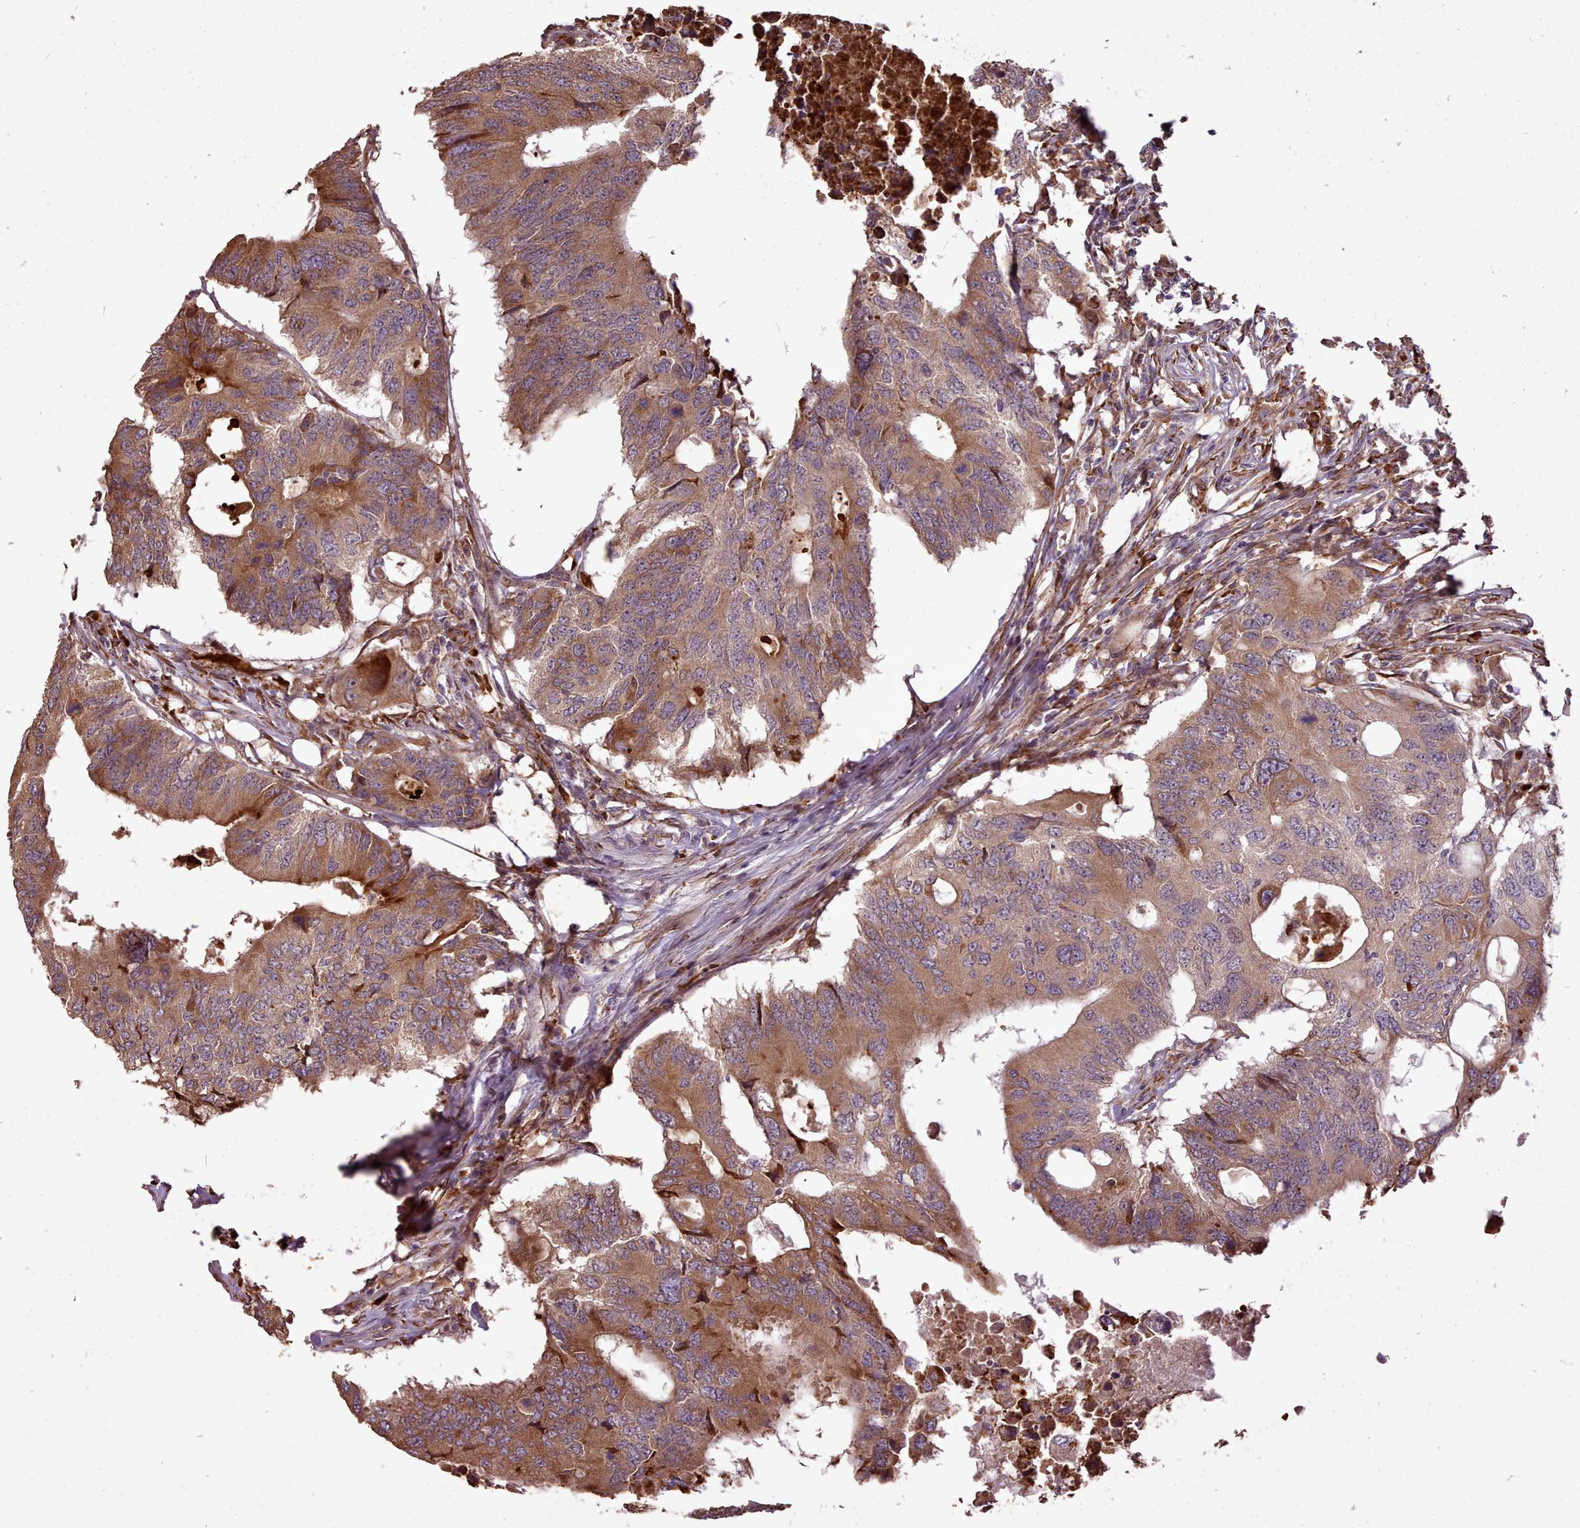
{"staining": {"intensity": "moderate", "quantity": ">75%", "location": "cytoplasmic/membranous"}, "tissue": "colorectal cancer", "cell_type": "Tumor cells", "image_type": "cancer", "snomed": [{"axis": "morphology", "description": "Adenocarcinoma, NOS"}, {"axis": "topography", "description": "Colon"}], "caption": "Immunohistochemical staining of colorectal adenocarcinoma reveals moderate cytoplasmic/membranous protein staining in about >75% of tumor cells.", "gene": "CABP1", "patient": {"sex": "male", "age": 71}}